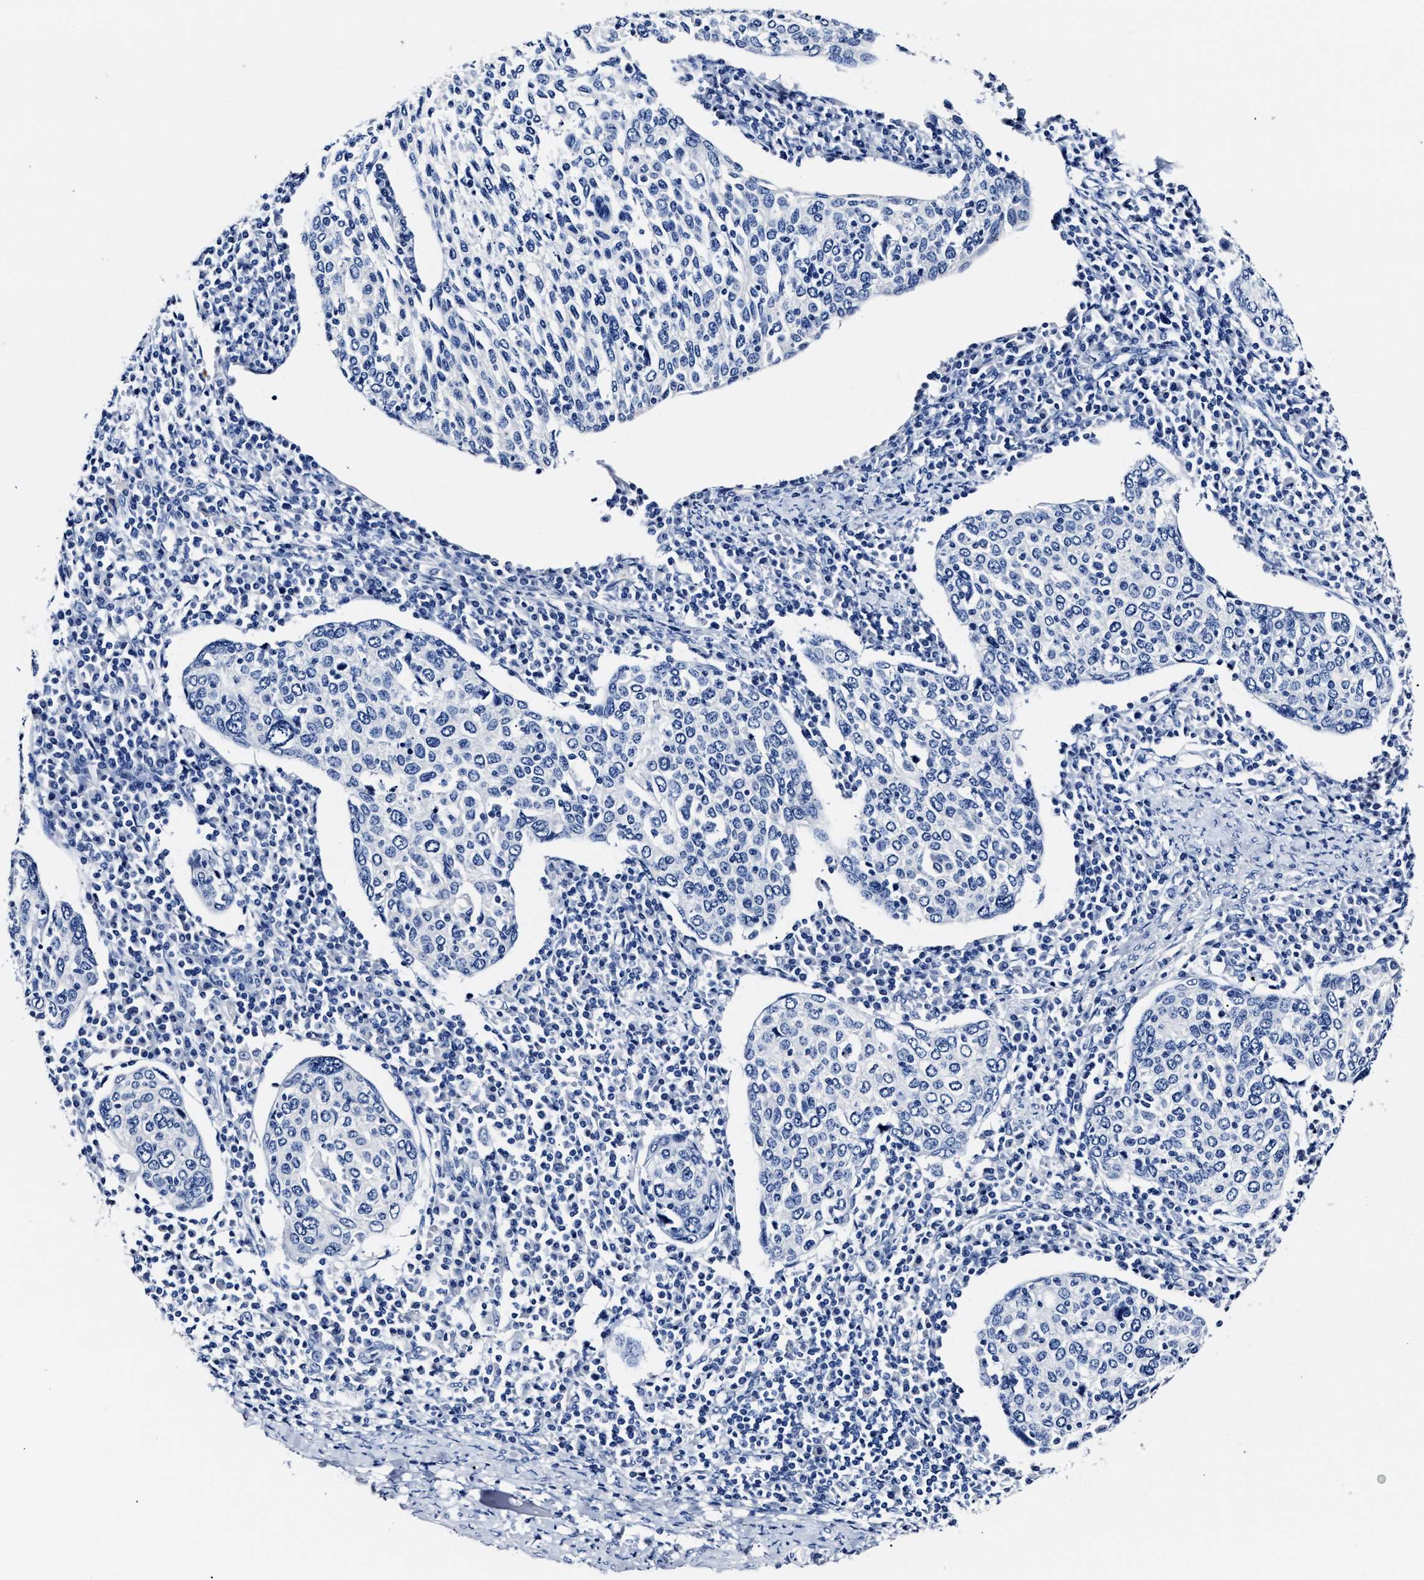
{"staining": {"intensity": "negative", "quantity": "none", "location": "none"}, "tissue": "cervical cancer", "cell_type": "Tumor cells", "image_type": "cancer", "snomed": [{"axis": "morphology", "description": "Squamous cell carcinoma, NOS"}, {"axis": "topography", "description": "Cervix"}], "caption": "A histopathology image of cervical cancer stained for a protein shows no brown staining in tumor cells.", "gene": "ALPG", "patient": {"sex": "female", "age": 40}}